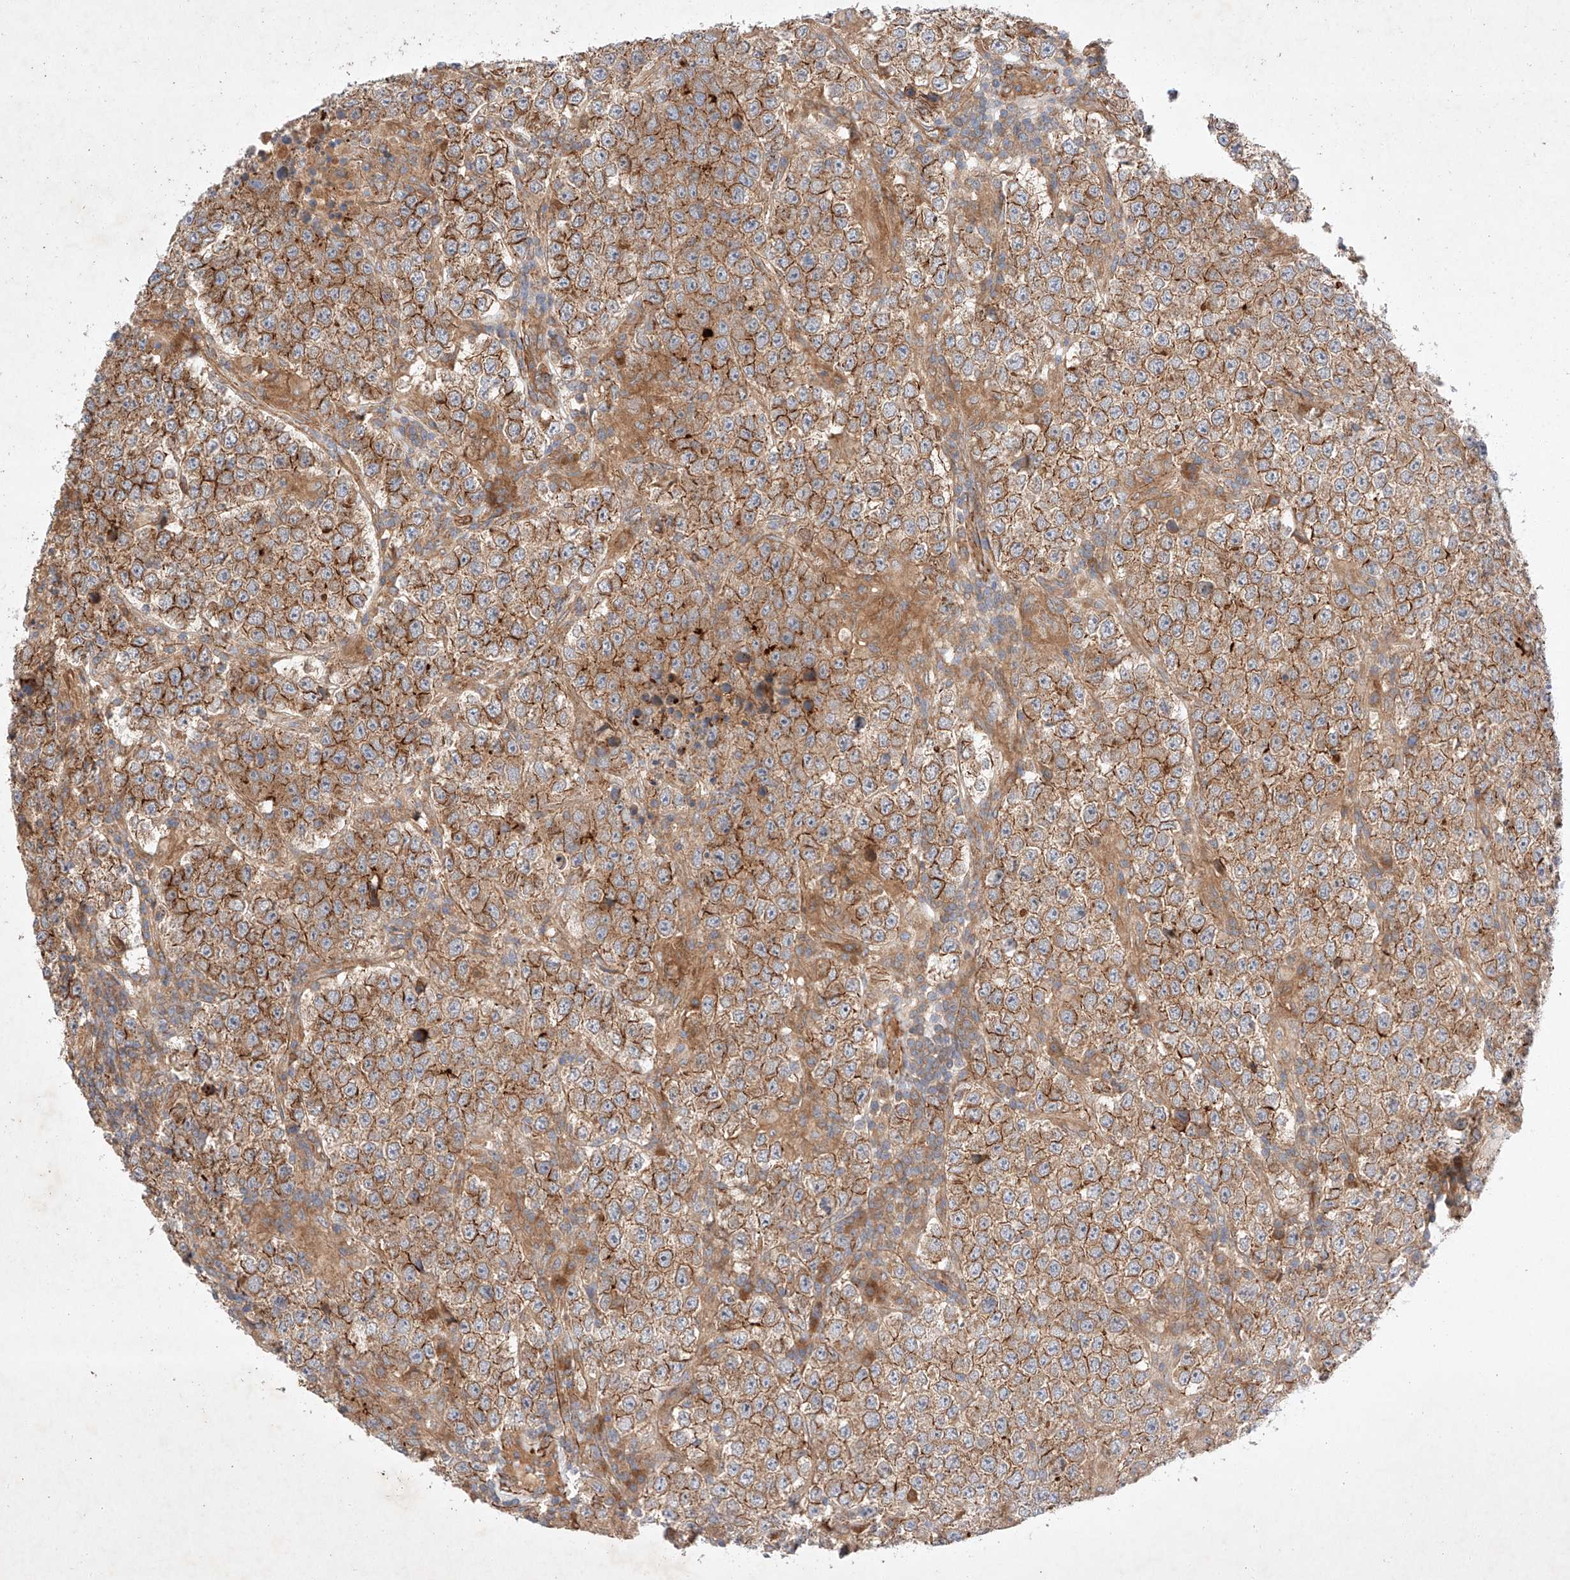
{"staining": {"intensity": "moderate", "quantity": ">75%", "location": "cytoplasmic/membranous"}, "tissue": "testis cancer", "cell_type": "Tumor cells", "image_type": "cancer", "snomed": [{"axis": "morphology", "description": "Normal tissue, NOS"}, {"axis": "morphology", "description": "Urothelial carcinoma, High grade"}, {"axis": "morphology", "description": "Seminoma, NOS"}, {"axis": "morphology", "description": "Carcinoma, Embryonal, NOS"}, {"axis": "topography", "description": "Urinary bladder"}, {"axis": "topography", "description": "Testis"}], "caption": "Protein expression analysis of human seminoma (testis) reveals moderate cytoplasmic/membranous expression in about >75% of tumor cells.", "gene": "RAB23", "patient": {"sex": "male", "age": 41}}